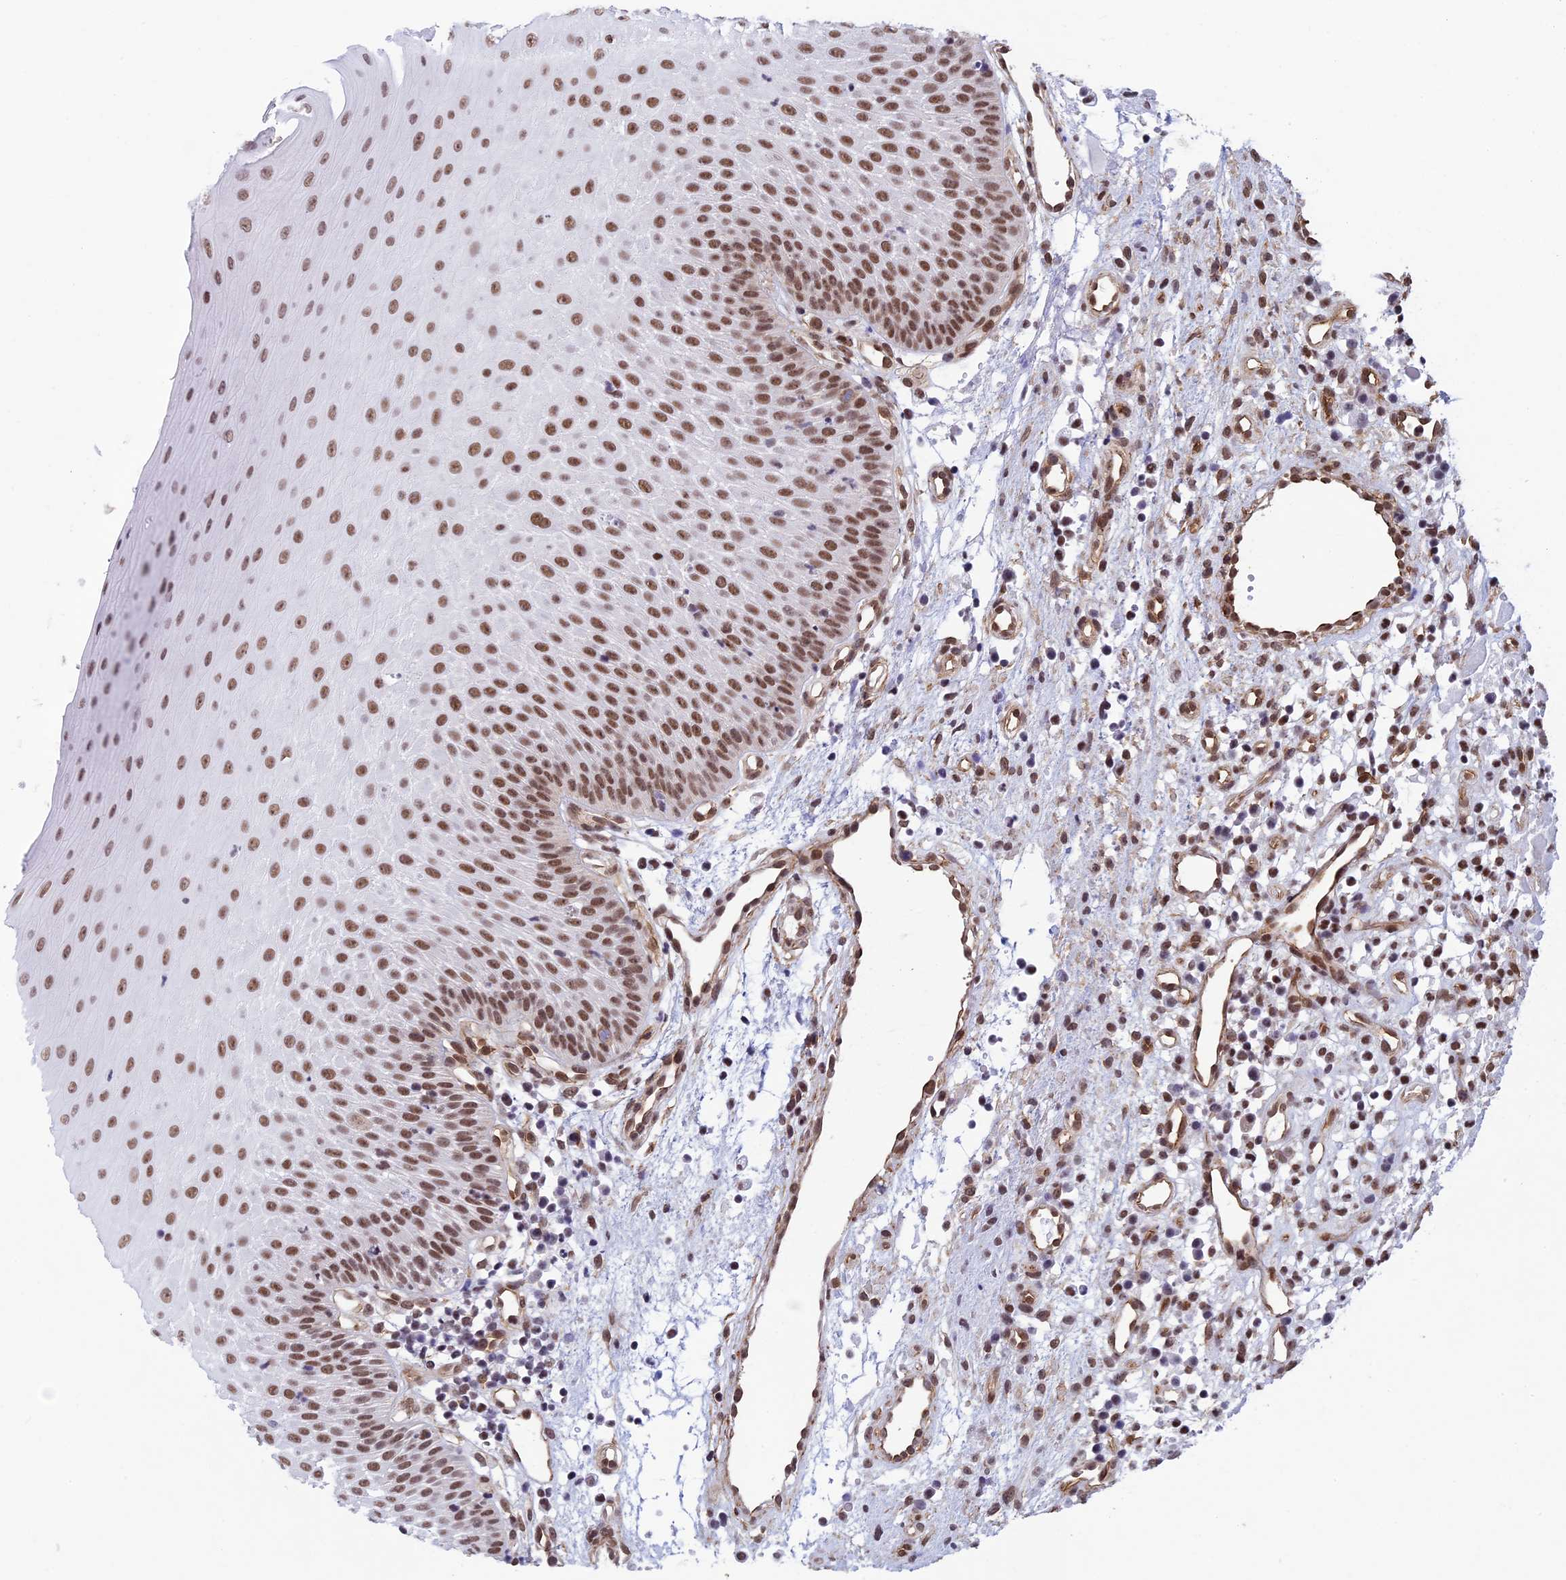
{"staining": {"intensity": "moderate", "quantity": ">75%", "location": "nuclear"}, "tissue": "oral mucosa", "cell_type": "Squamous epithelial cells", "image_type": "normal", "snomed": [{"axis": "morphology", "description": "Normal tissue, NOS"}, {"axis": "topography", "description": "Oral tissue"}], "caption": "The histopathology image displays staining of normal oral mucosa, revealing moderate nuclear protein positivity (brown color) within squamous epithelial cells.", "gene": "NIPBL", "patient": {"sex": "female", "age": 13}}